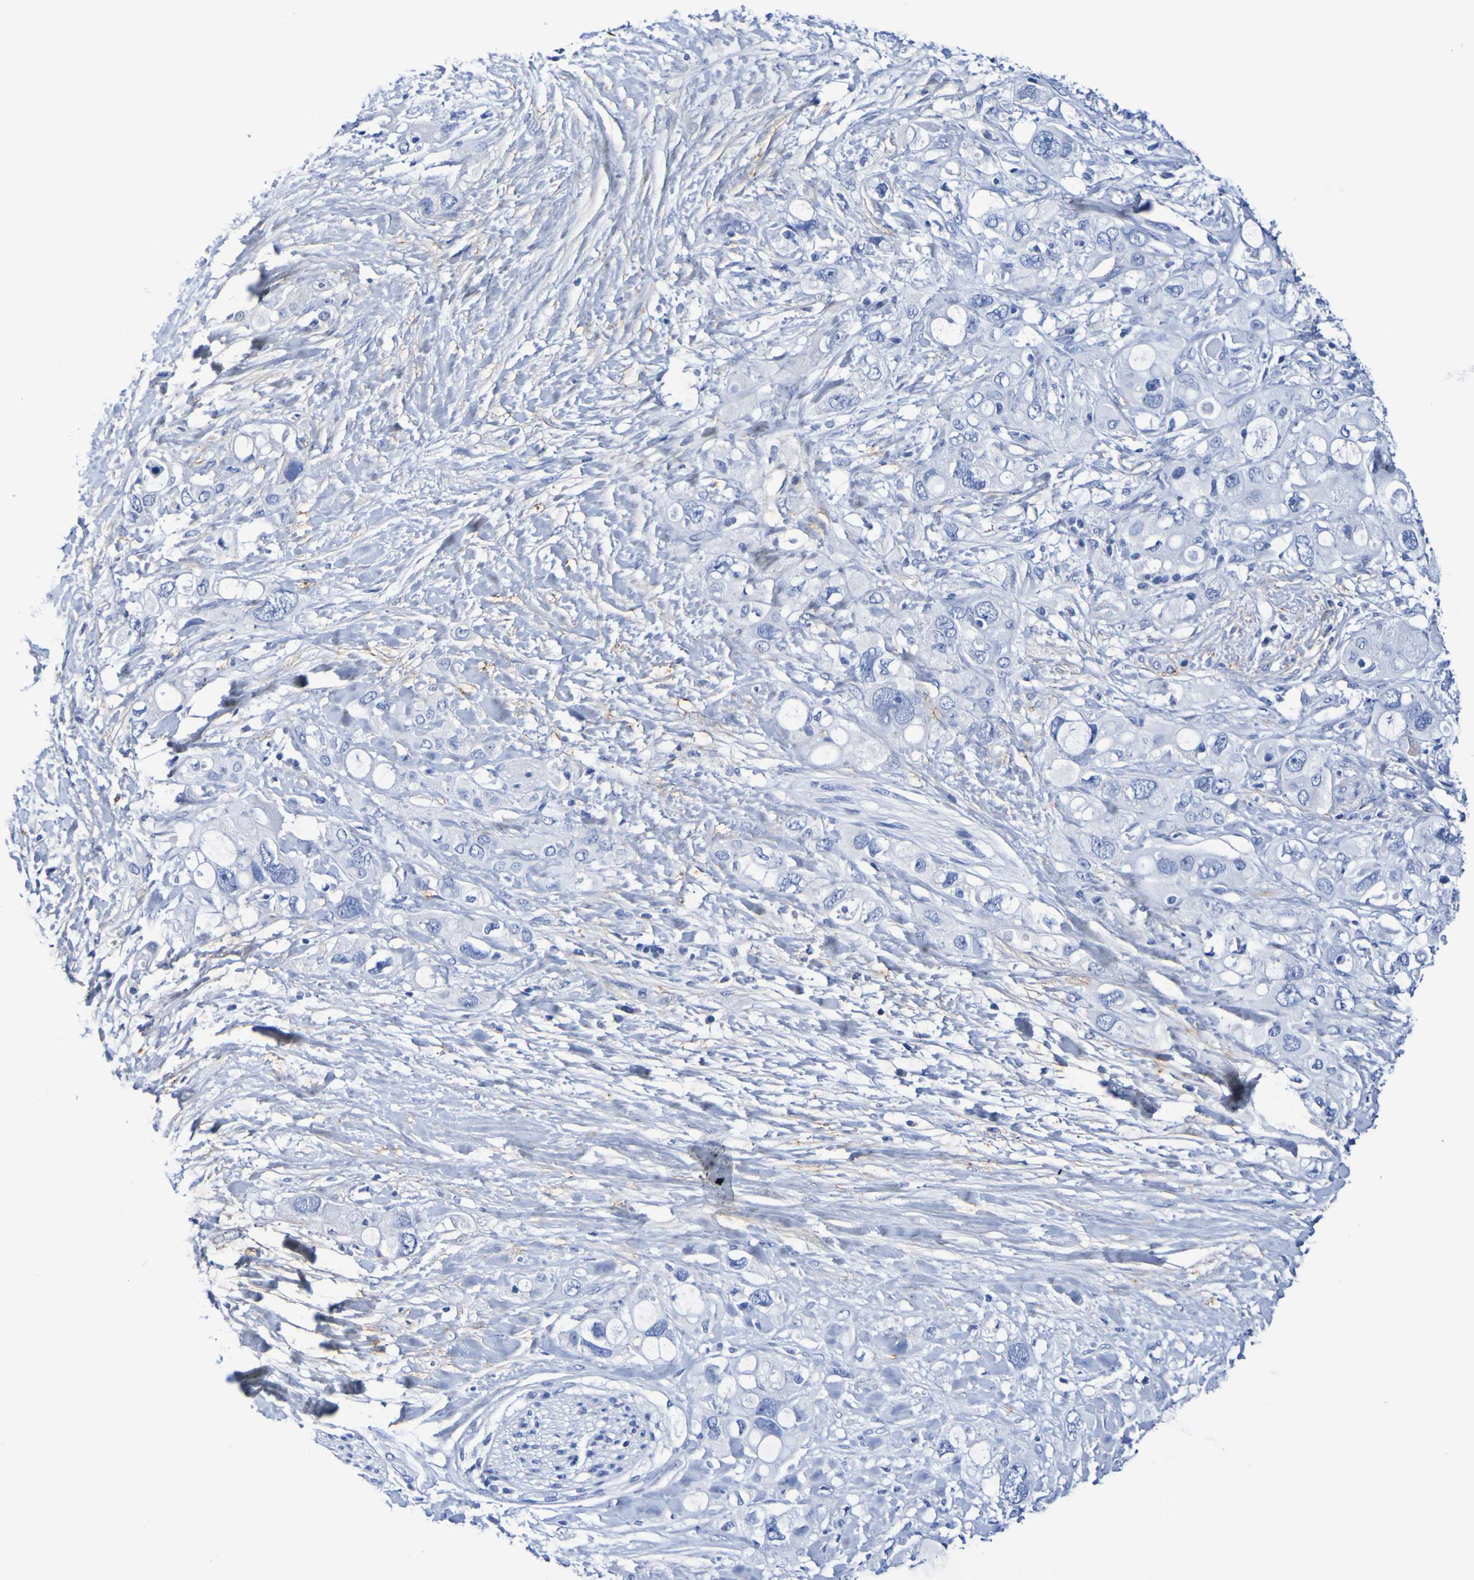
{"staining": {"intensity": "negative", "quantity": "none", "location": "none"}, "tissue": "pancreatic cancer", "cell_type": "Tumor cells", "image_type": "cancer", "snomed": [{"axis": "morphology", "description": "Adenocarcinoma, NOS"}, {"axis": "topography", "description": "Pancreas"}], "caption": "IHC histopathology image of human adenocarcinoma (pancreatic) stained for a protein (brown), which reveals no expression in tumor cells.", "gene": "DPEP1", "patient": {"sex": "female", "age": 56}}